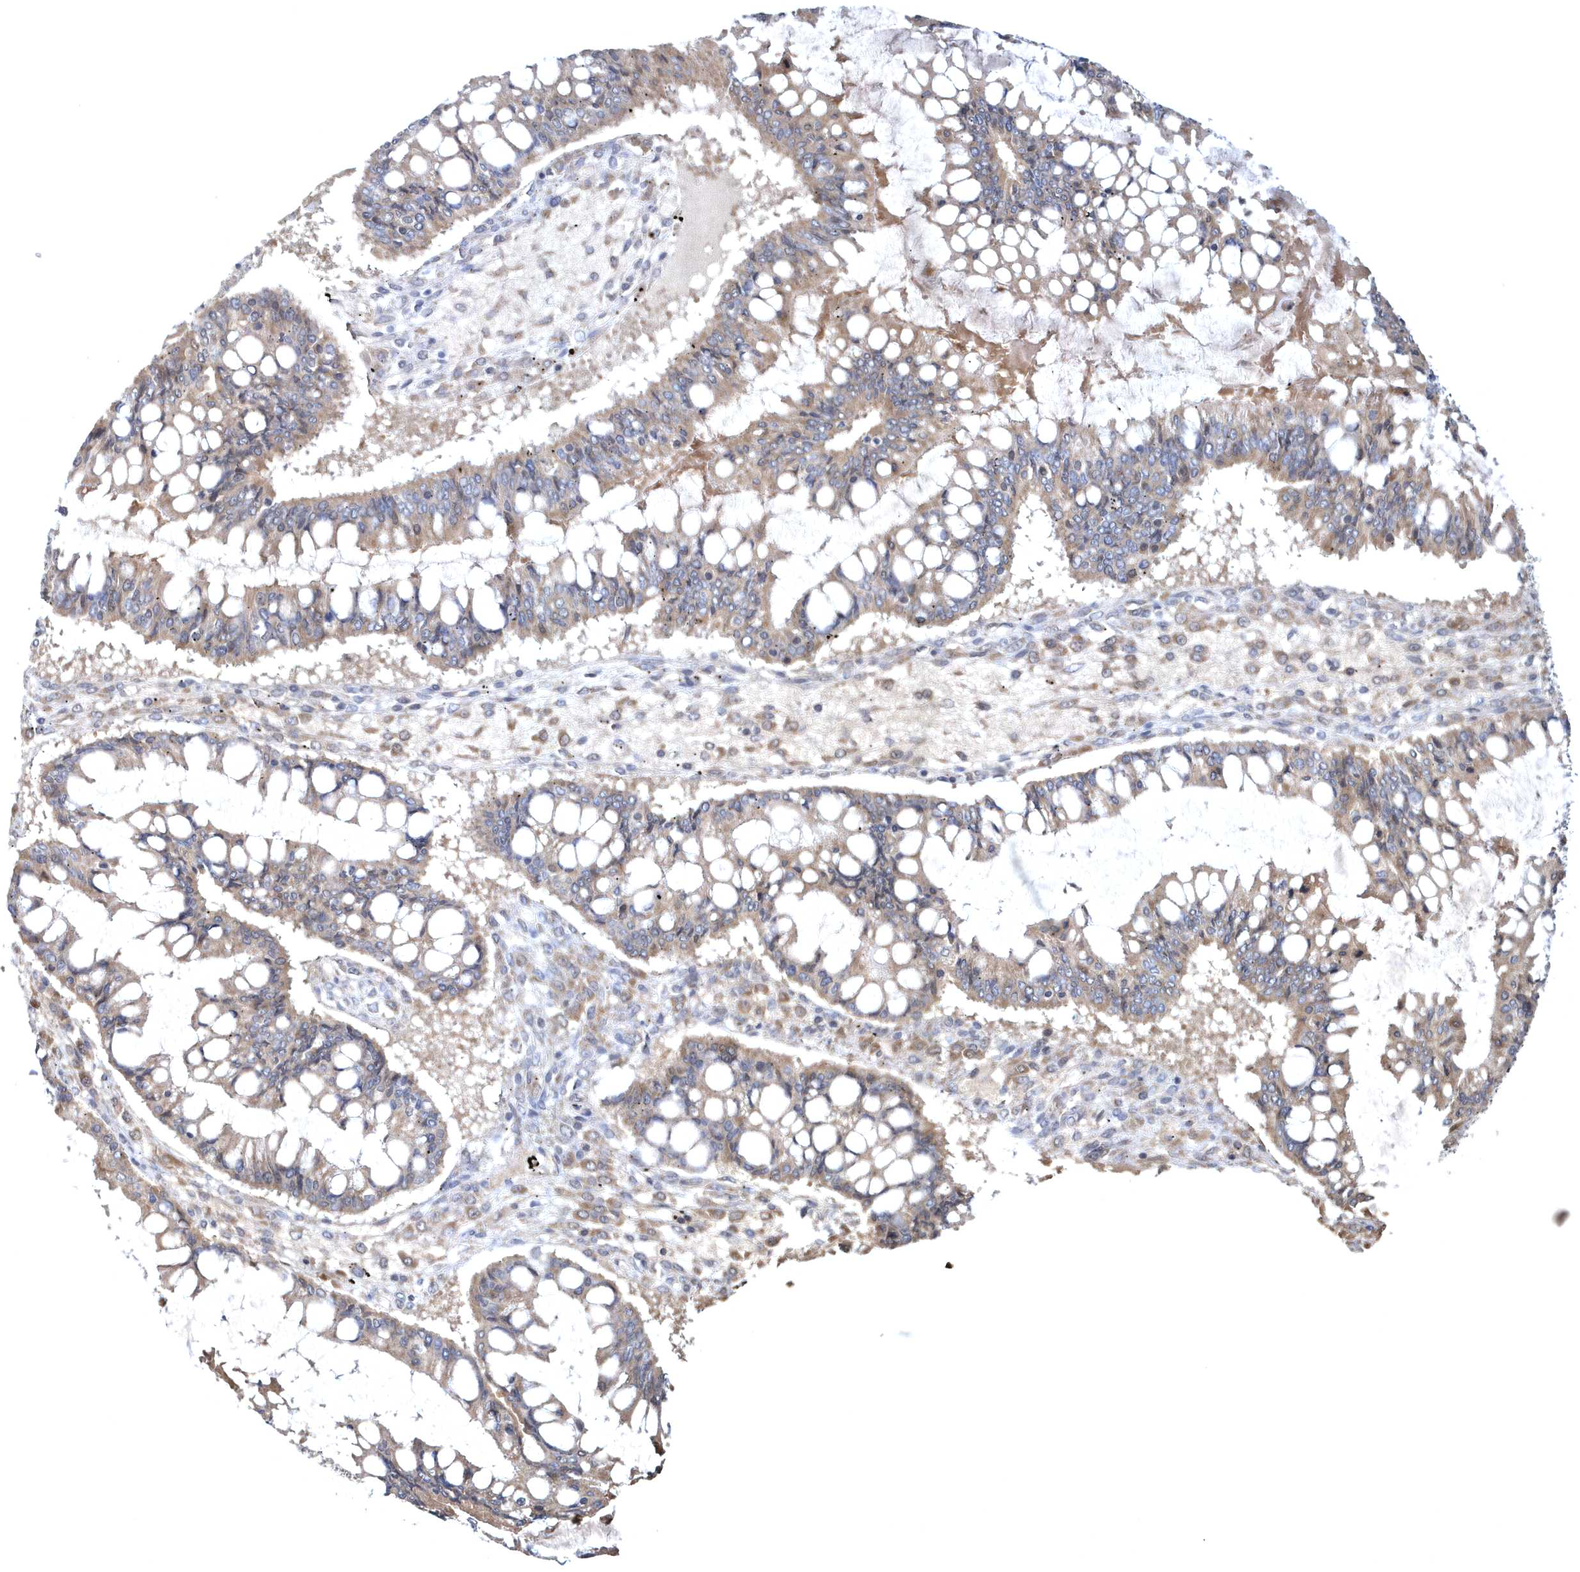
{"staining": {"intensity": "moderate", "quantity": ">75%", "location": "cytoplasmic/membranous"}, "tissue": "ovarian cancer", "cell_type": "Tumor cells", "image_type": "cancer", "snomed": [{"axis": "morphology", "description": "Cystadenocarcinoma, mucinous, NOS"}, {"axis": "topography", "description": "Ovary"}], "caption": "A brown stain labels moderate cytoplasmic/membranous positivity of a protein in ovarian cancer (mucinous cystadenocarcinoma) tumor cells.", "gene": "HMGCS1", "patient": {"sex": "female", "age": 73}}